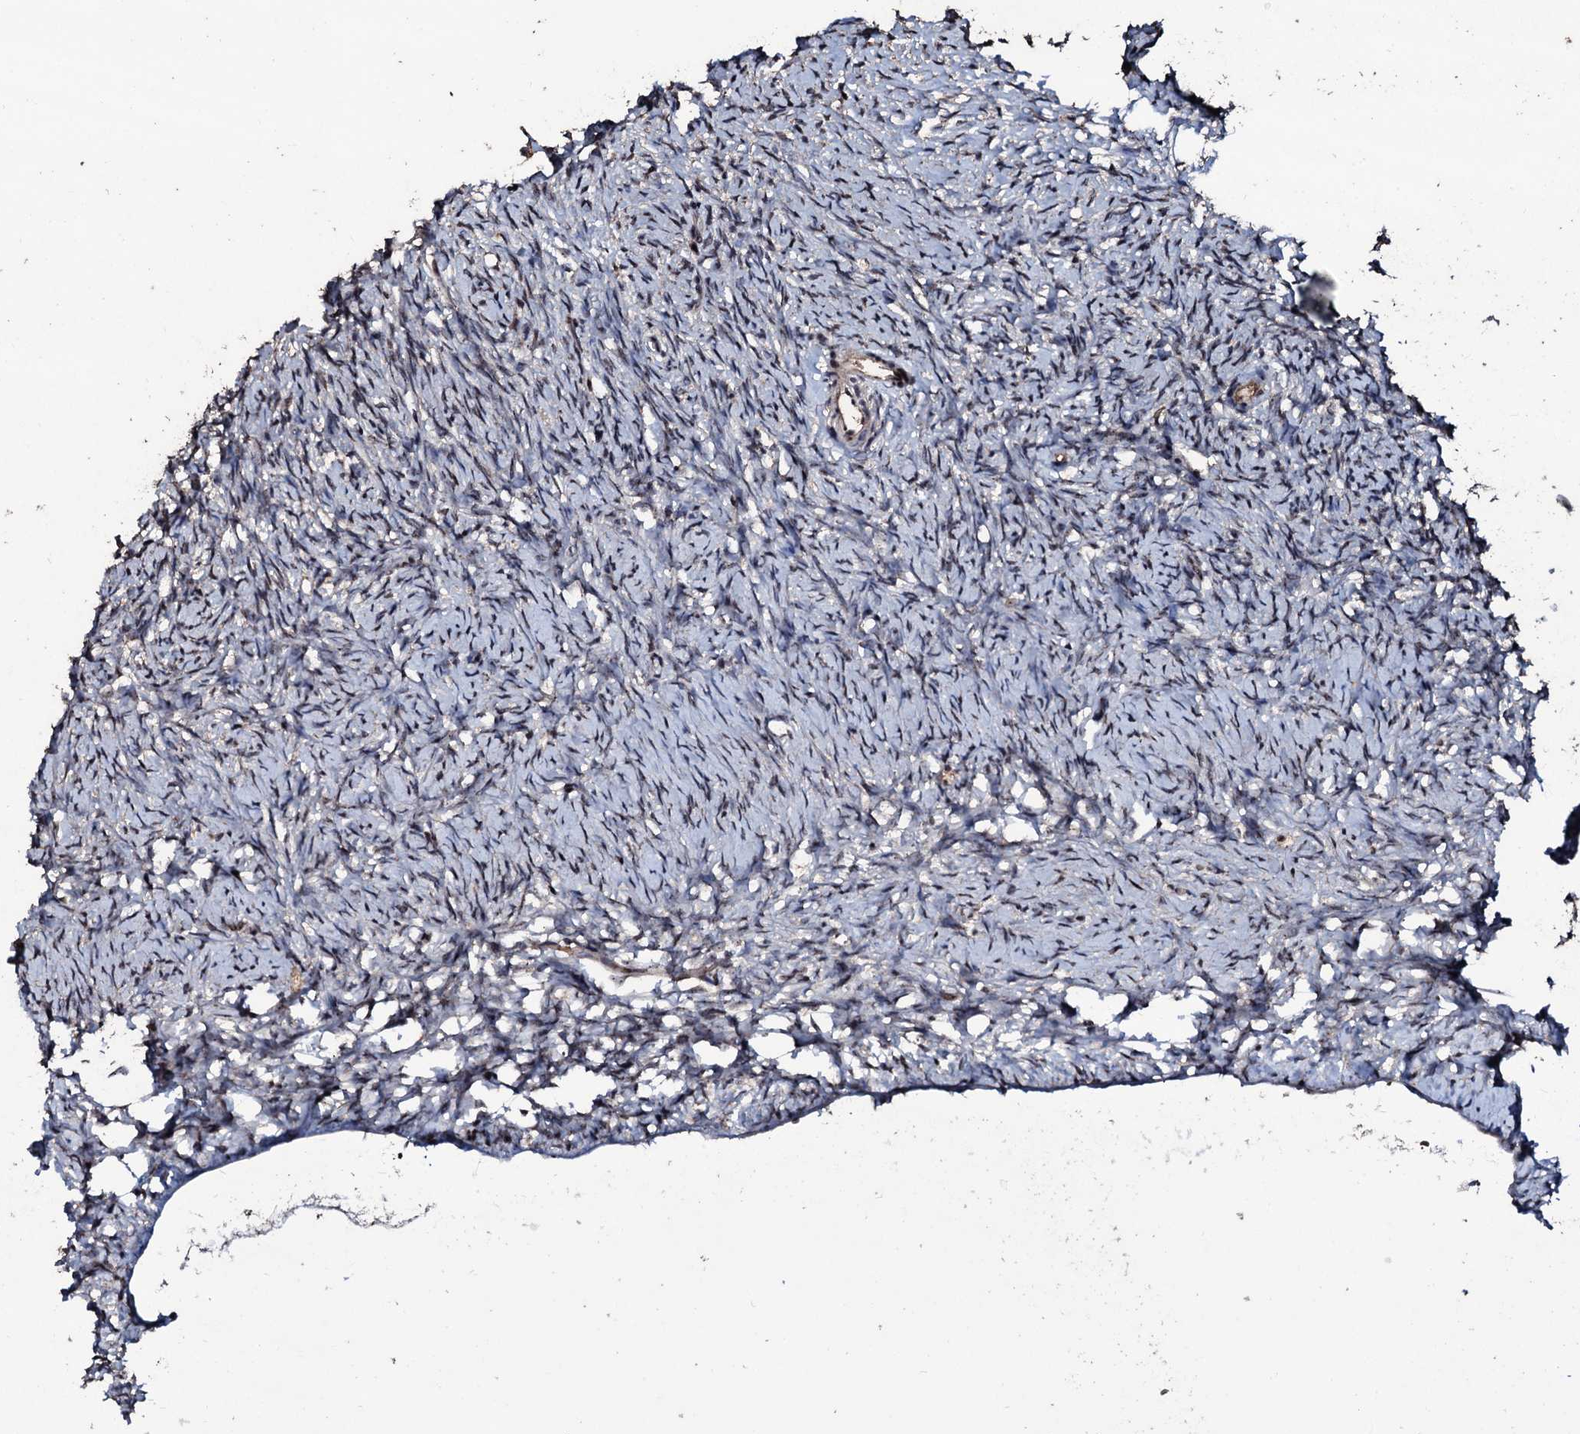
{"staining": {"intensity": "negative", "quantity": "none", "location": "none"}, "tissue": "ovary", "cell_type": "Ovarian stroma cells", "image_type": "normal", "snomed": [{"axis": "morphology", "description": "Normal tissue, NOS"}, {"axis": "topography", "description": "Ovary"}], "caption": "Ovarian stroma cells are negative for protein expression in normal human ovary. (Immunohistochemistry (ihc), brightfield microscopy, high magnification).", "gene": "SUPT7L", "patient": {"sex": "female", "age": 51}}